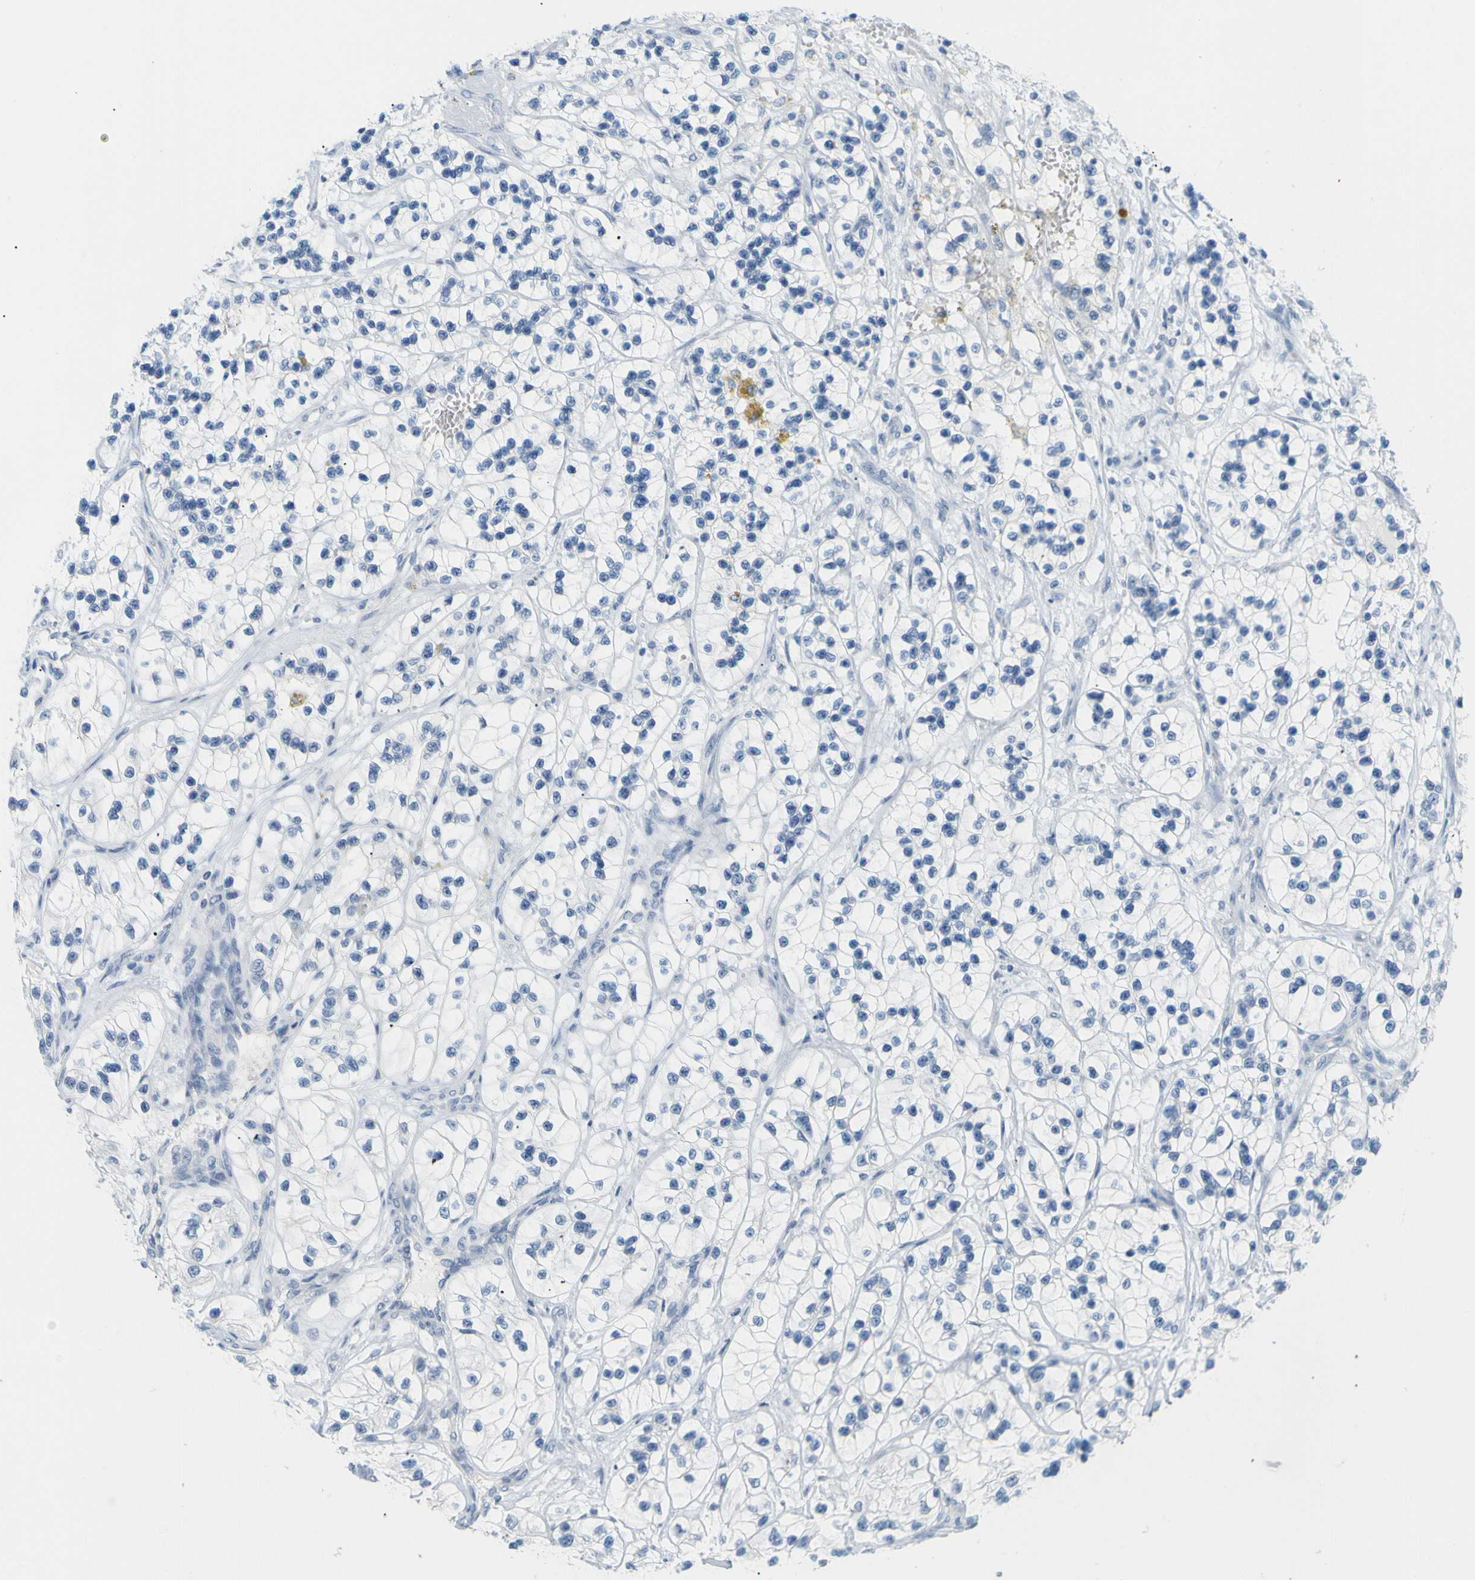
{"staining": {"intensity": "negative", "quantity": "none", "location": "none"}, "tissue": "renal cancer", "cell_type": "Tumor cells", "image_type": "cancer", "snomed": [{"axis": "morphology", "description": "Adenocarcinoma, NOS"}, {"axis": "topography", "description": "Kidney"}], "caption": "Tumor cells show no significant positivity in renal adenocarcinoma. Brightfield microscopy of immunohistochemistry stained with DAB (3,3'-diaminobenzidine) (brown) and hematoxylin (blue), captured at high magnification.", "gene": "OPN1SW", "patient": {"sex": "female", "age": 57}}